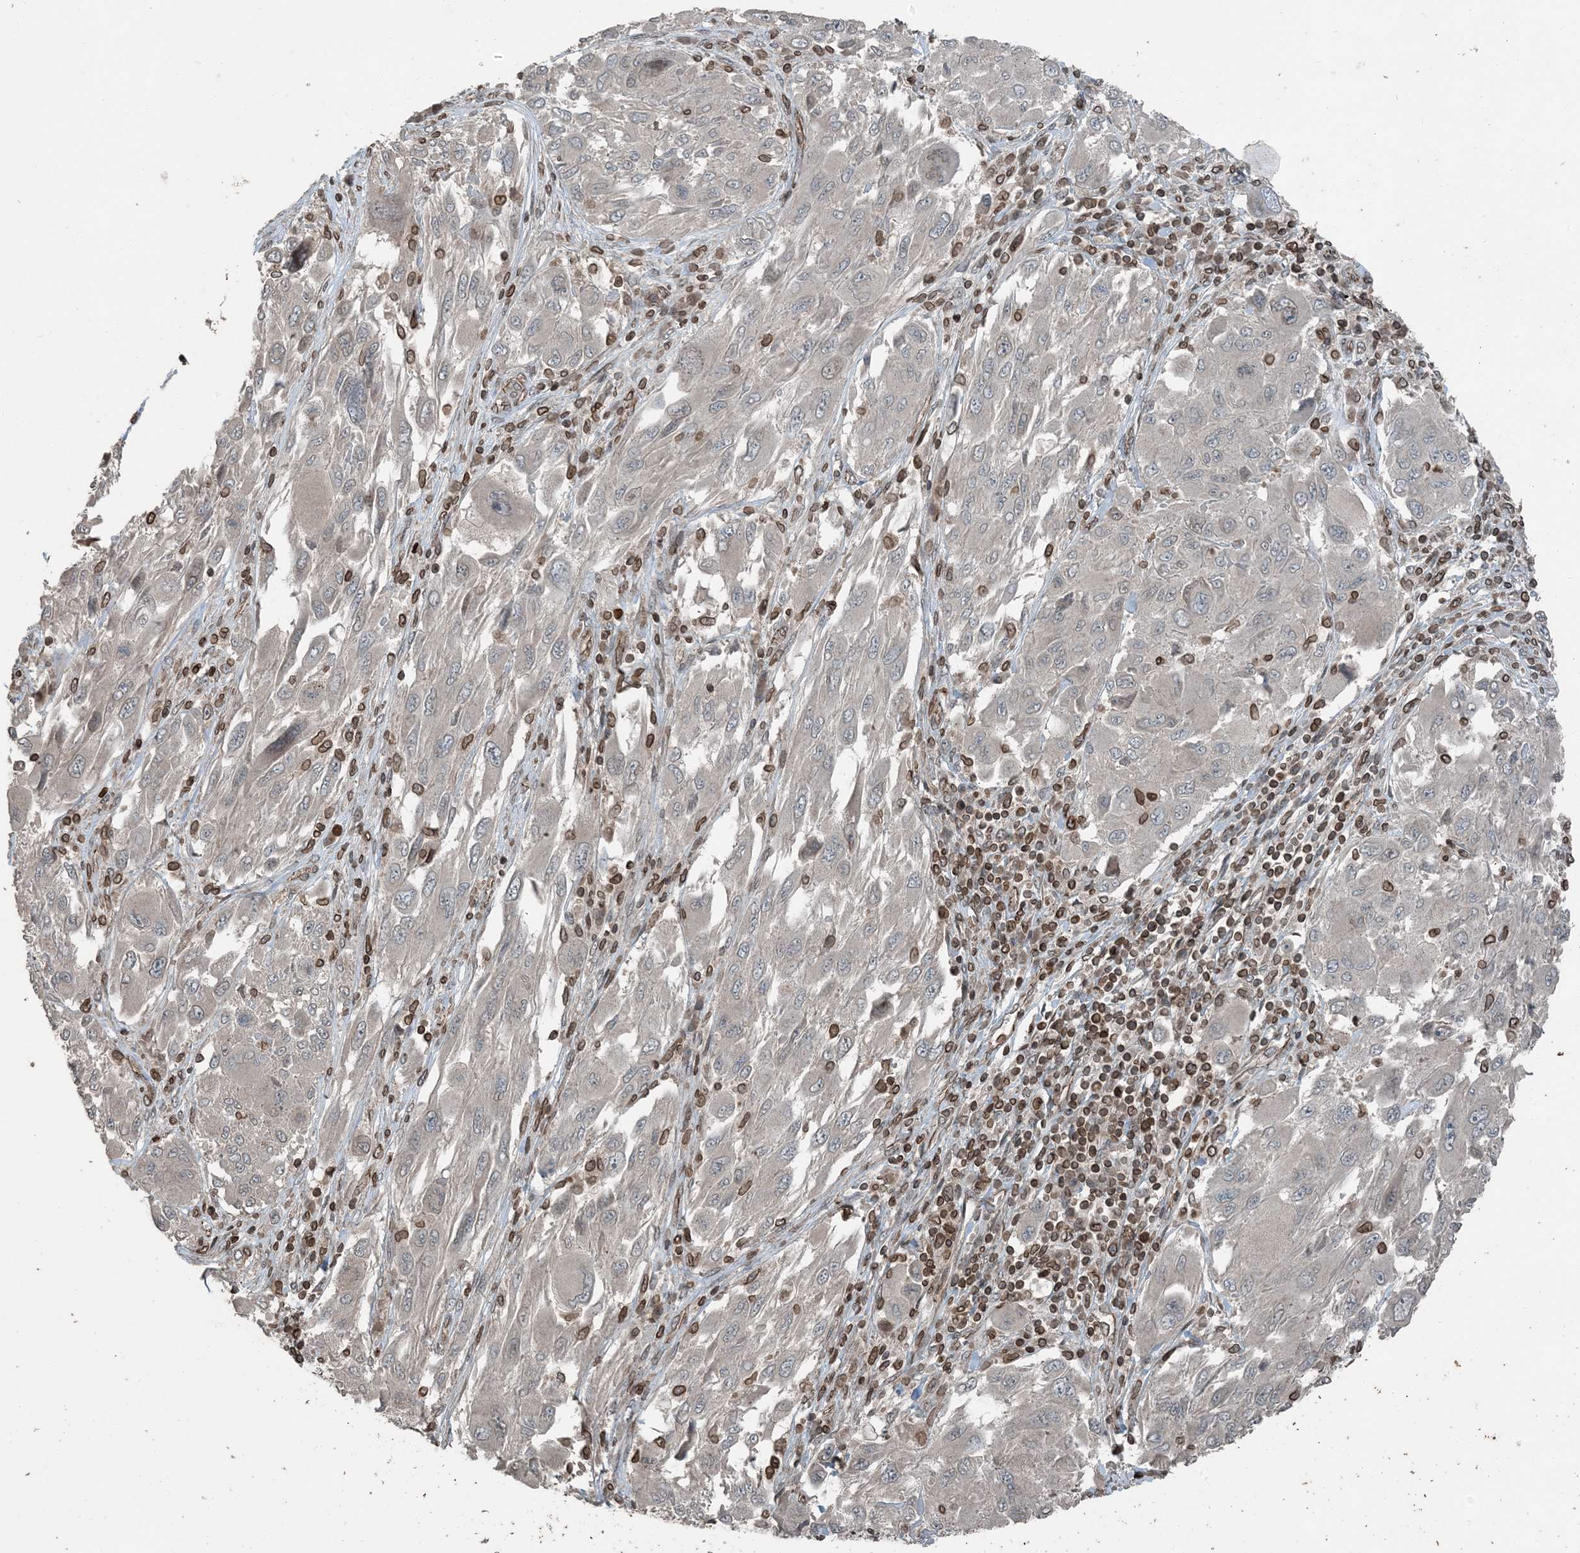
{"staining": {"intensity": "negative", "quantity": "none", "location": "none"}, "tissue": "melanoma", "cell_type": "Tumor cells", "image_type": "cancer", "snomed": [{"axis": "morphology", "description": "Malignant melanoma, NOS"}, {"axis": "topography", "description": "Skin"}], "caption": "There is no significant positivity in tumor cells of malignant melanoma.", "gene": "ZFAND2B", "patient": {"sex": "female", "age": 91}}